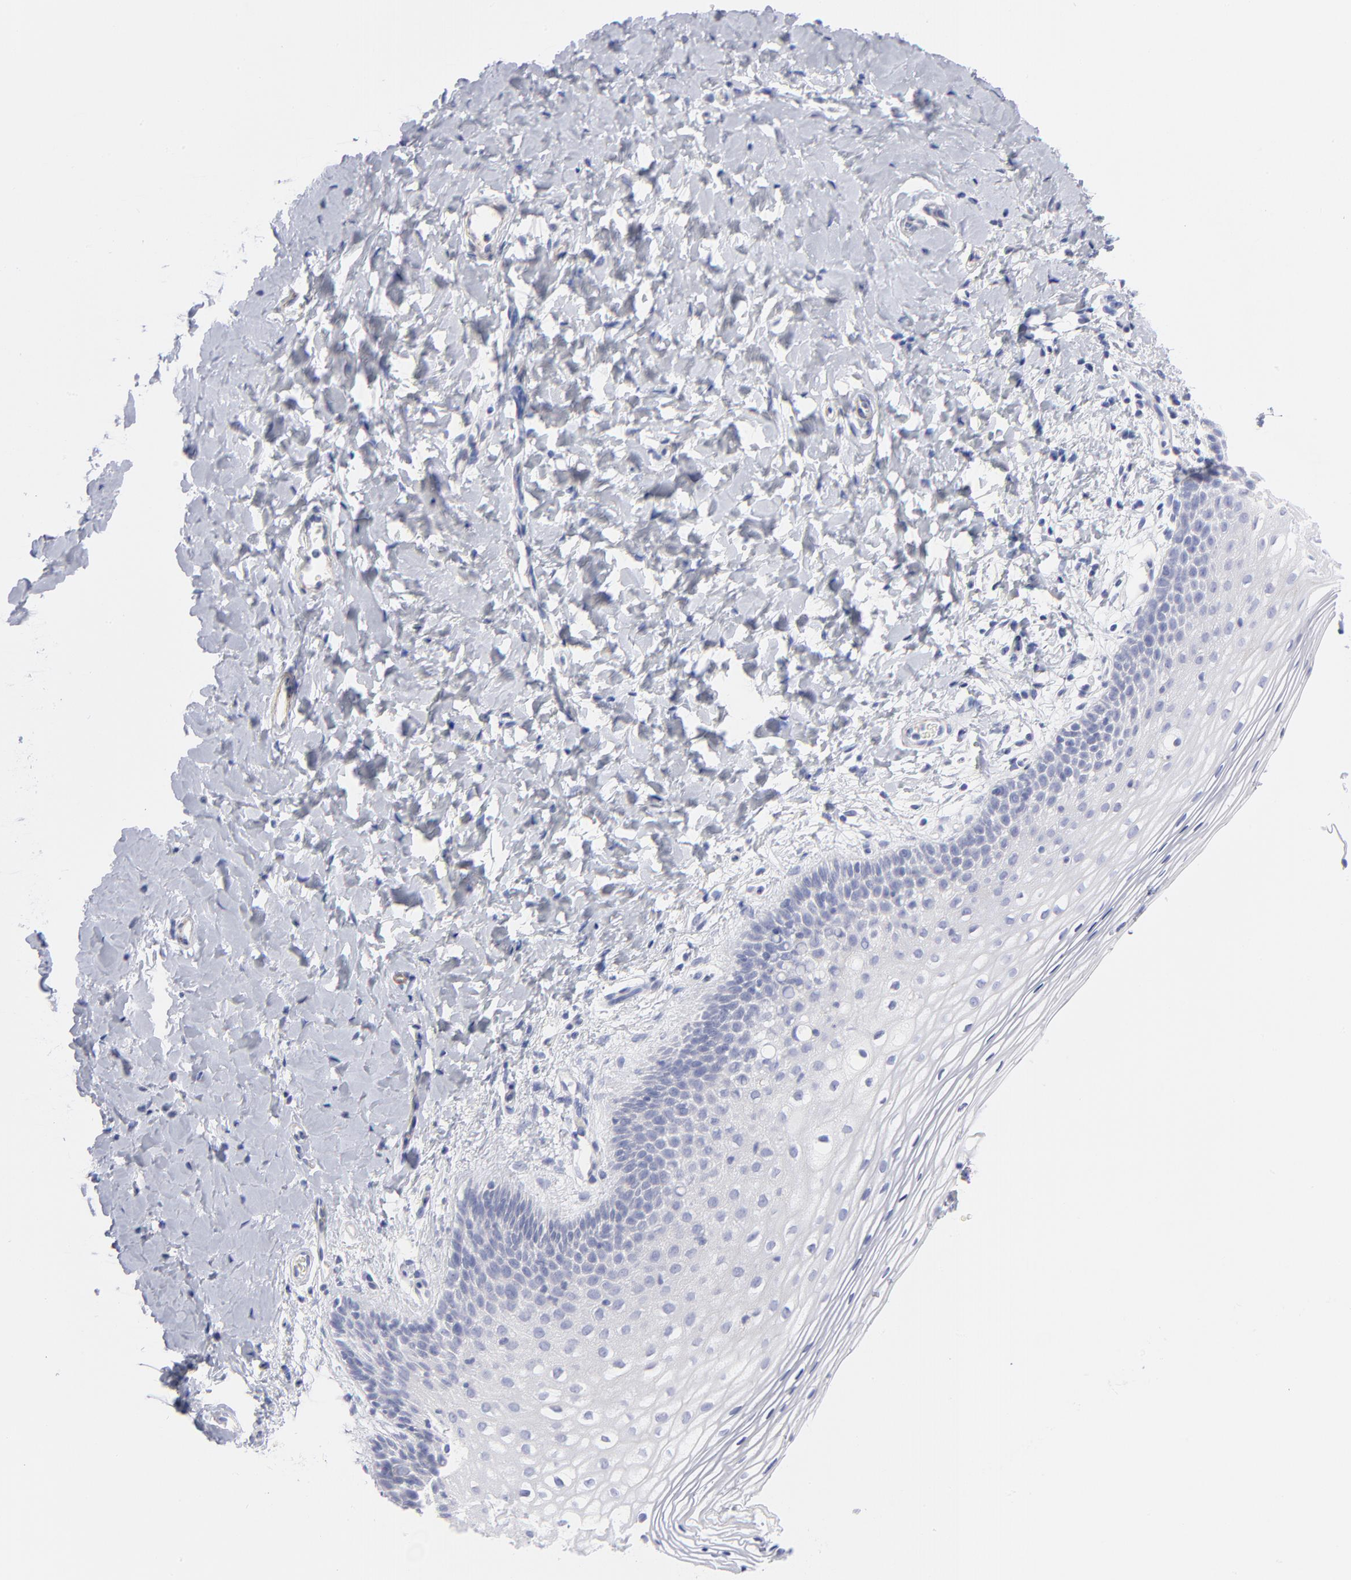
{"staining": {"intensity": "negative", "quantity": "none", "location": "none"}, "tissue": "vagina", "cell_type": "Squamous epithelial cells", "image_type": "normal", "snomed": [{"axis": "morphology", "description": "Normal tissue, NOS"}, {"axis": "topography", "description": "Vagina"}], "caption": "DAB immunohistochemical staining of unremarkable human vagina displays no significant staining in squamous epithelial cells.", "gene": "ACTA2", "patient": {"sex": "female", "age": 55}}